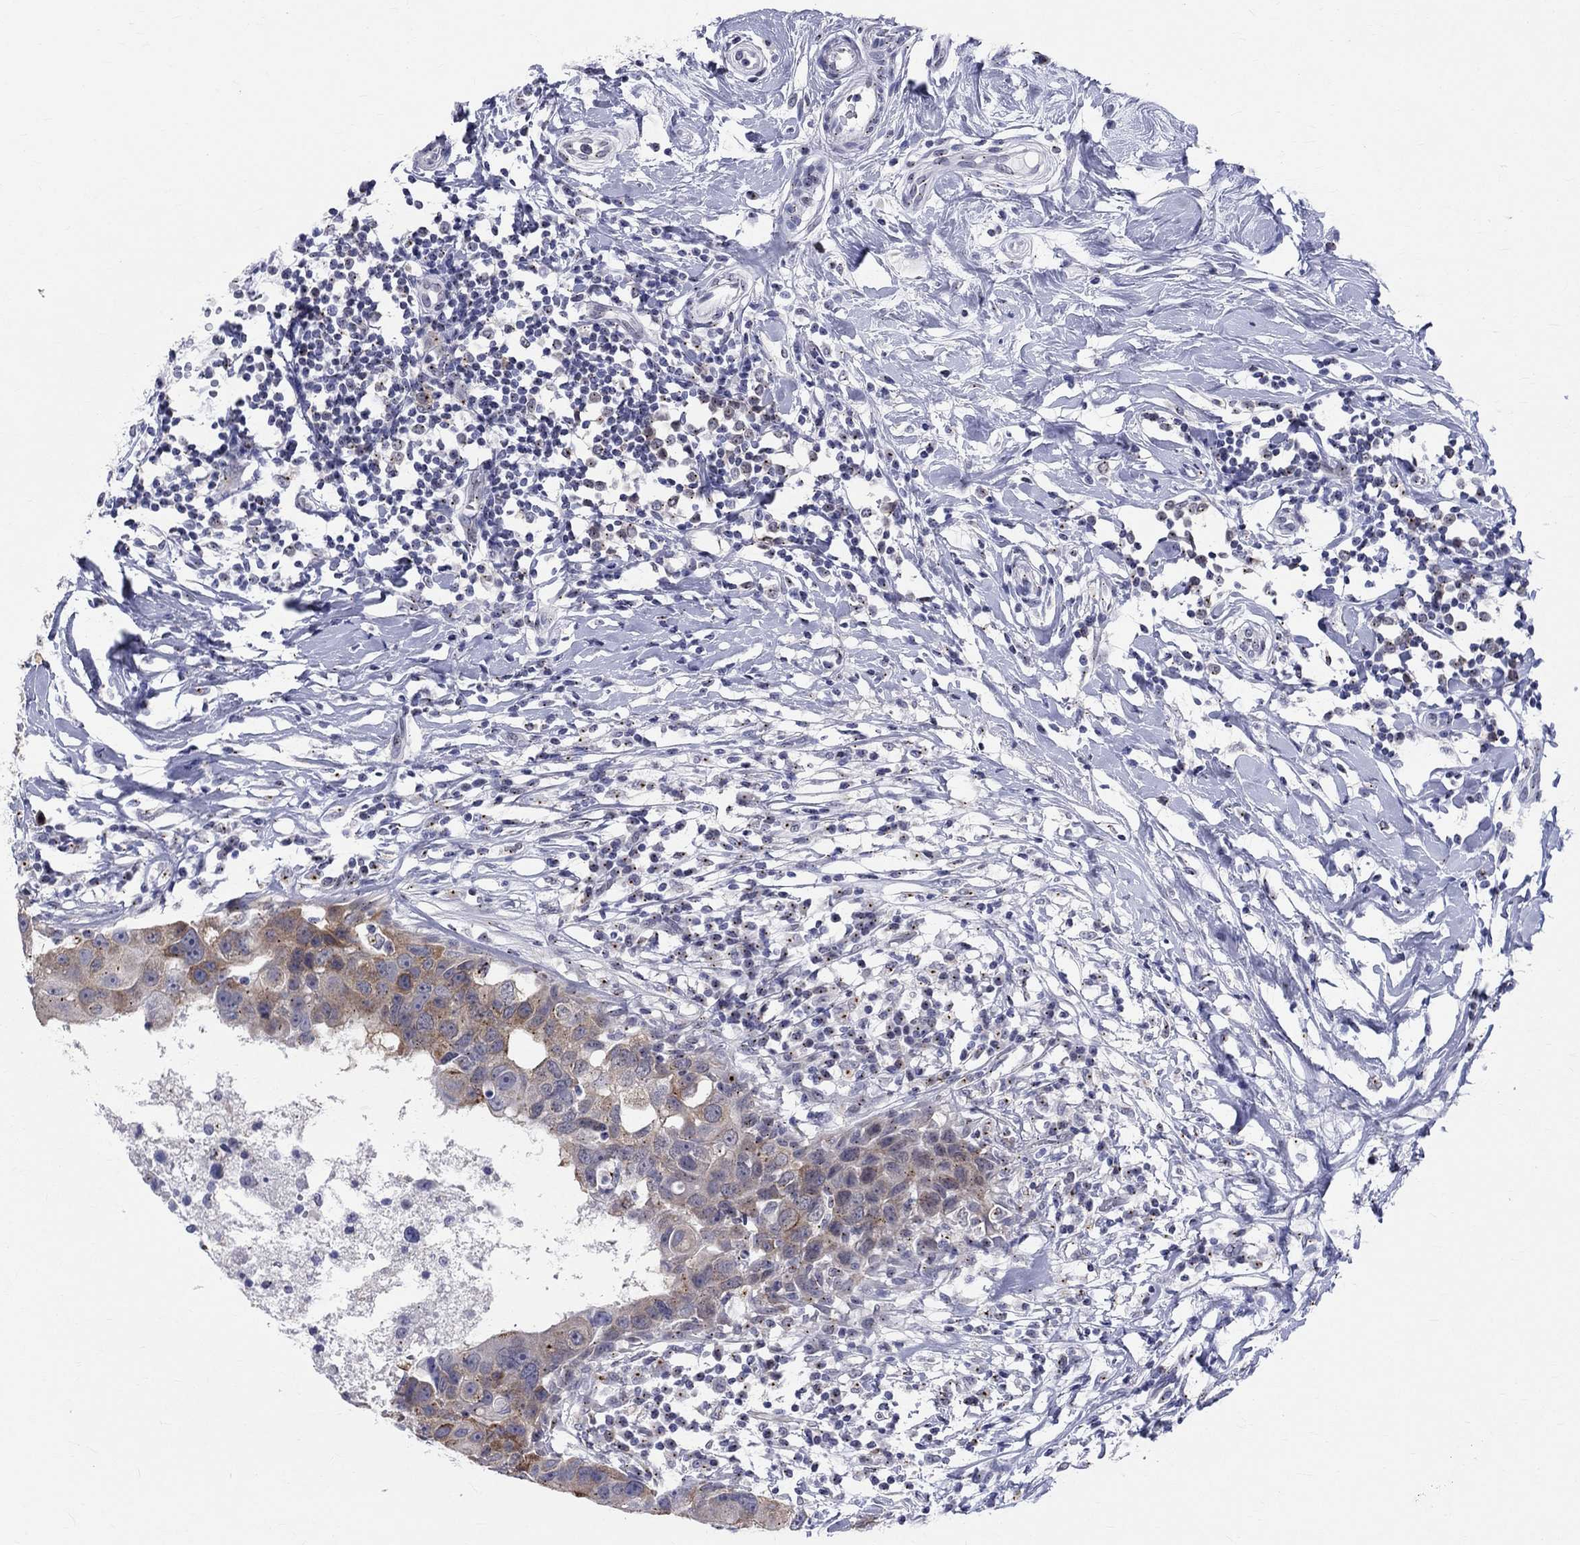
{"staining": {"intensity": "moderate", "quantity": "<25%", "location": "cytoplasmic/membranous"}, "tissue": "breast cancer", "cell_type": "Tumor cells", "image_type": "cancer", "snomed": [{"axis": "morphology", "description": "Duct carcinoma"}, {"axis": "topography", "description": "Breast"}], "caption": "DAB immunohistochemical staining of breast cancer (invasive ductal carcinoma) exhibits moderate cytoplasmic/membranous protein staining in approximately <25% of tumor cells.", "gene": "CEP43", "patient": {"sex": "female", "age": 27}}